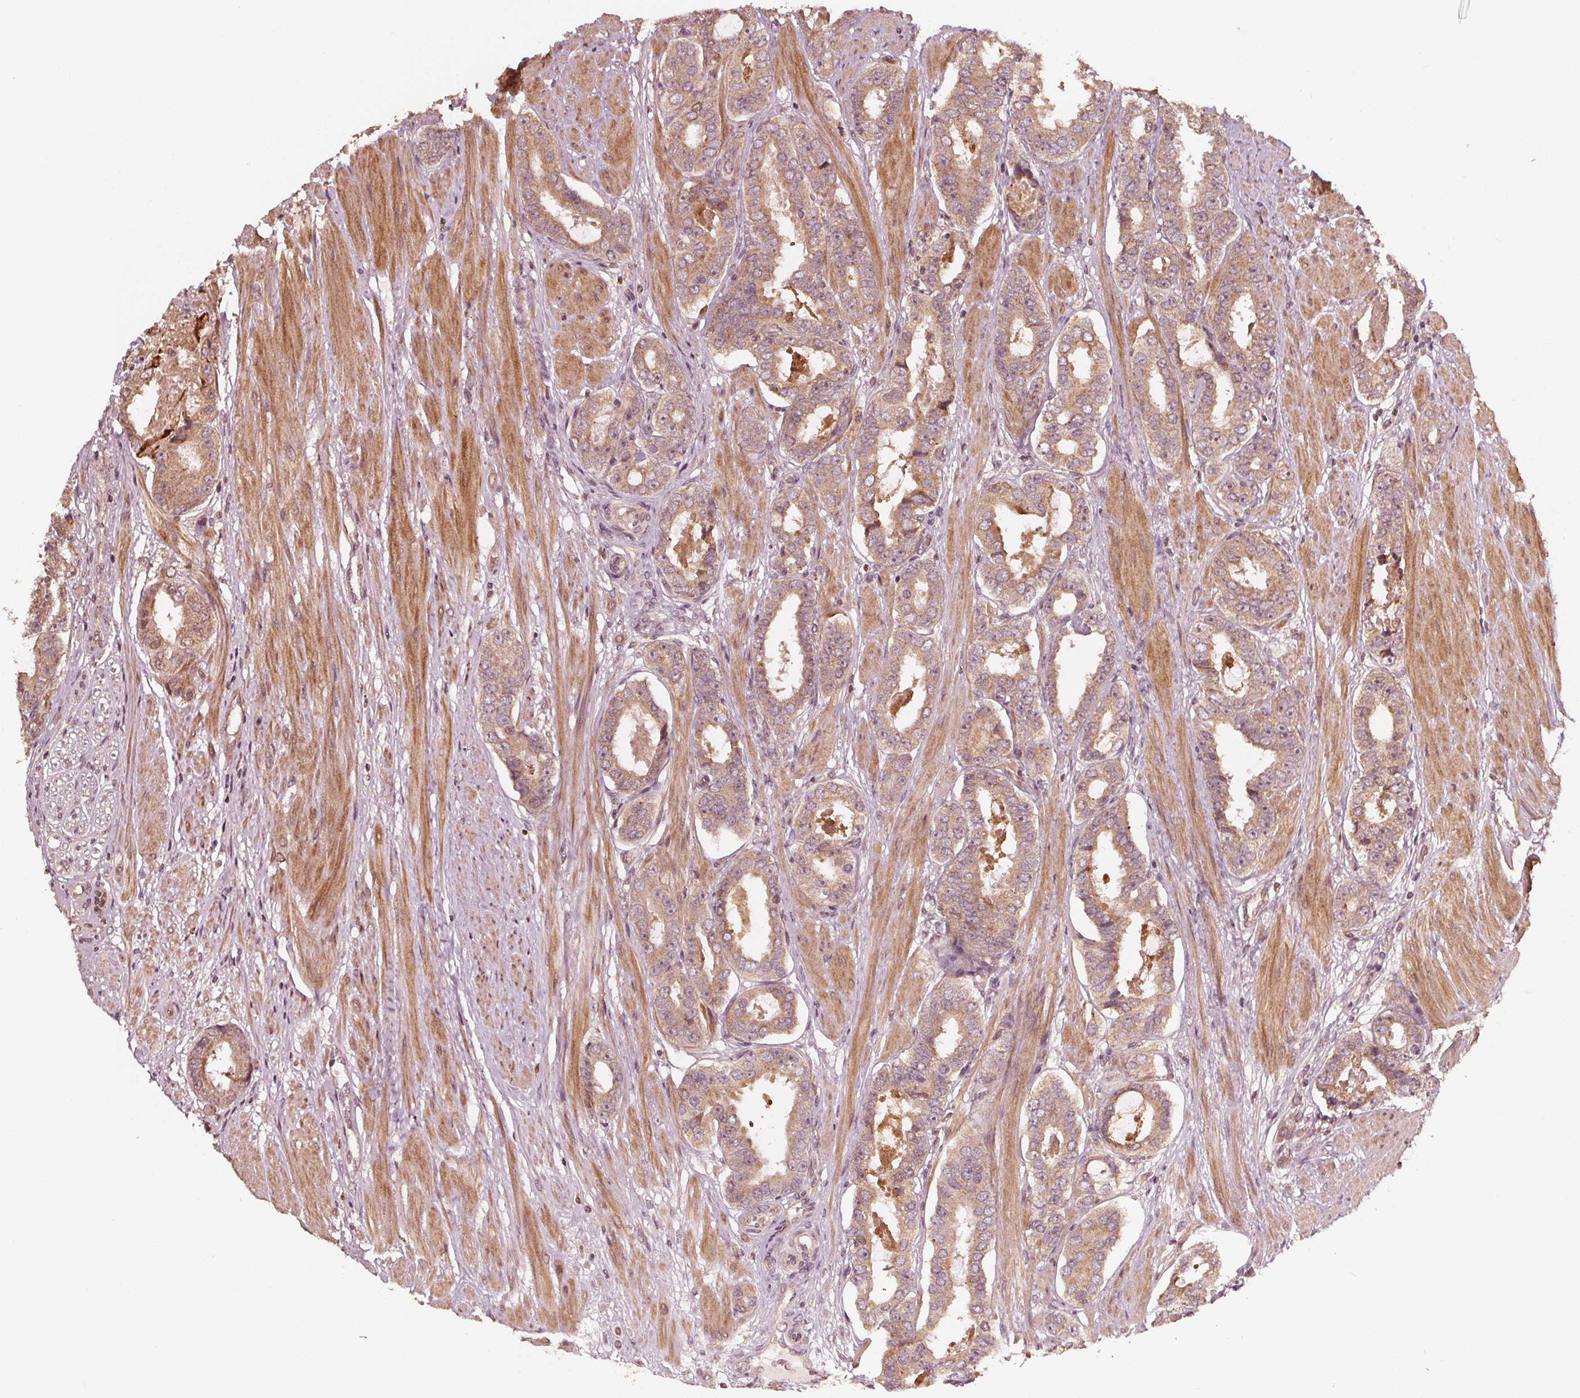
{"staining": {"intensity": "weak", "quantity": ">75%", "location": "cytoplasmic/membranous"}, "tissue": "prostate cancer", "cell_type": "Tumor cells", "image_type": "cancer", "snomed": [{"axis": "morphology", "description": "Adenocarcinoma, High grade"}, {"axis": "topography", "description": "Prostate"}], "caption": "Prostate cancer (adenocarcinoma (high-grade)) stained for a protein (brown) exhibits weak cytoplasmic/membranous positive positivity in approximately >75% of tumor cells.", "gene": "NPC1", "patient": {"sex": "male", "age": 63}}